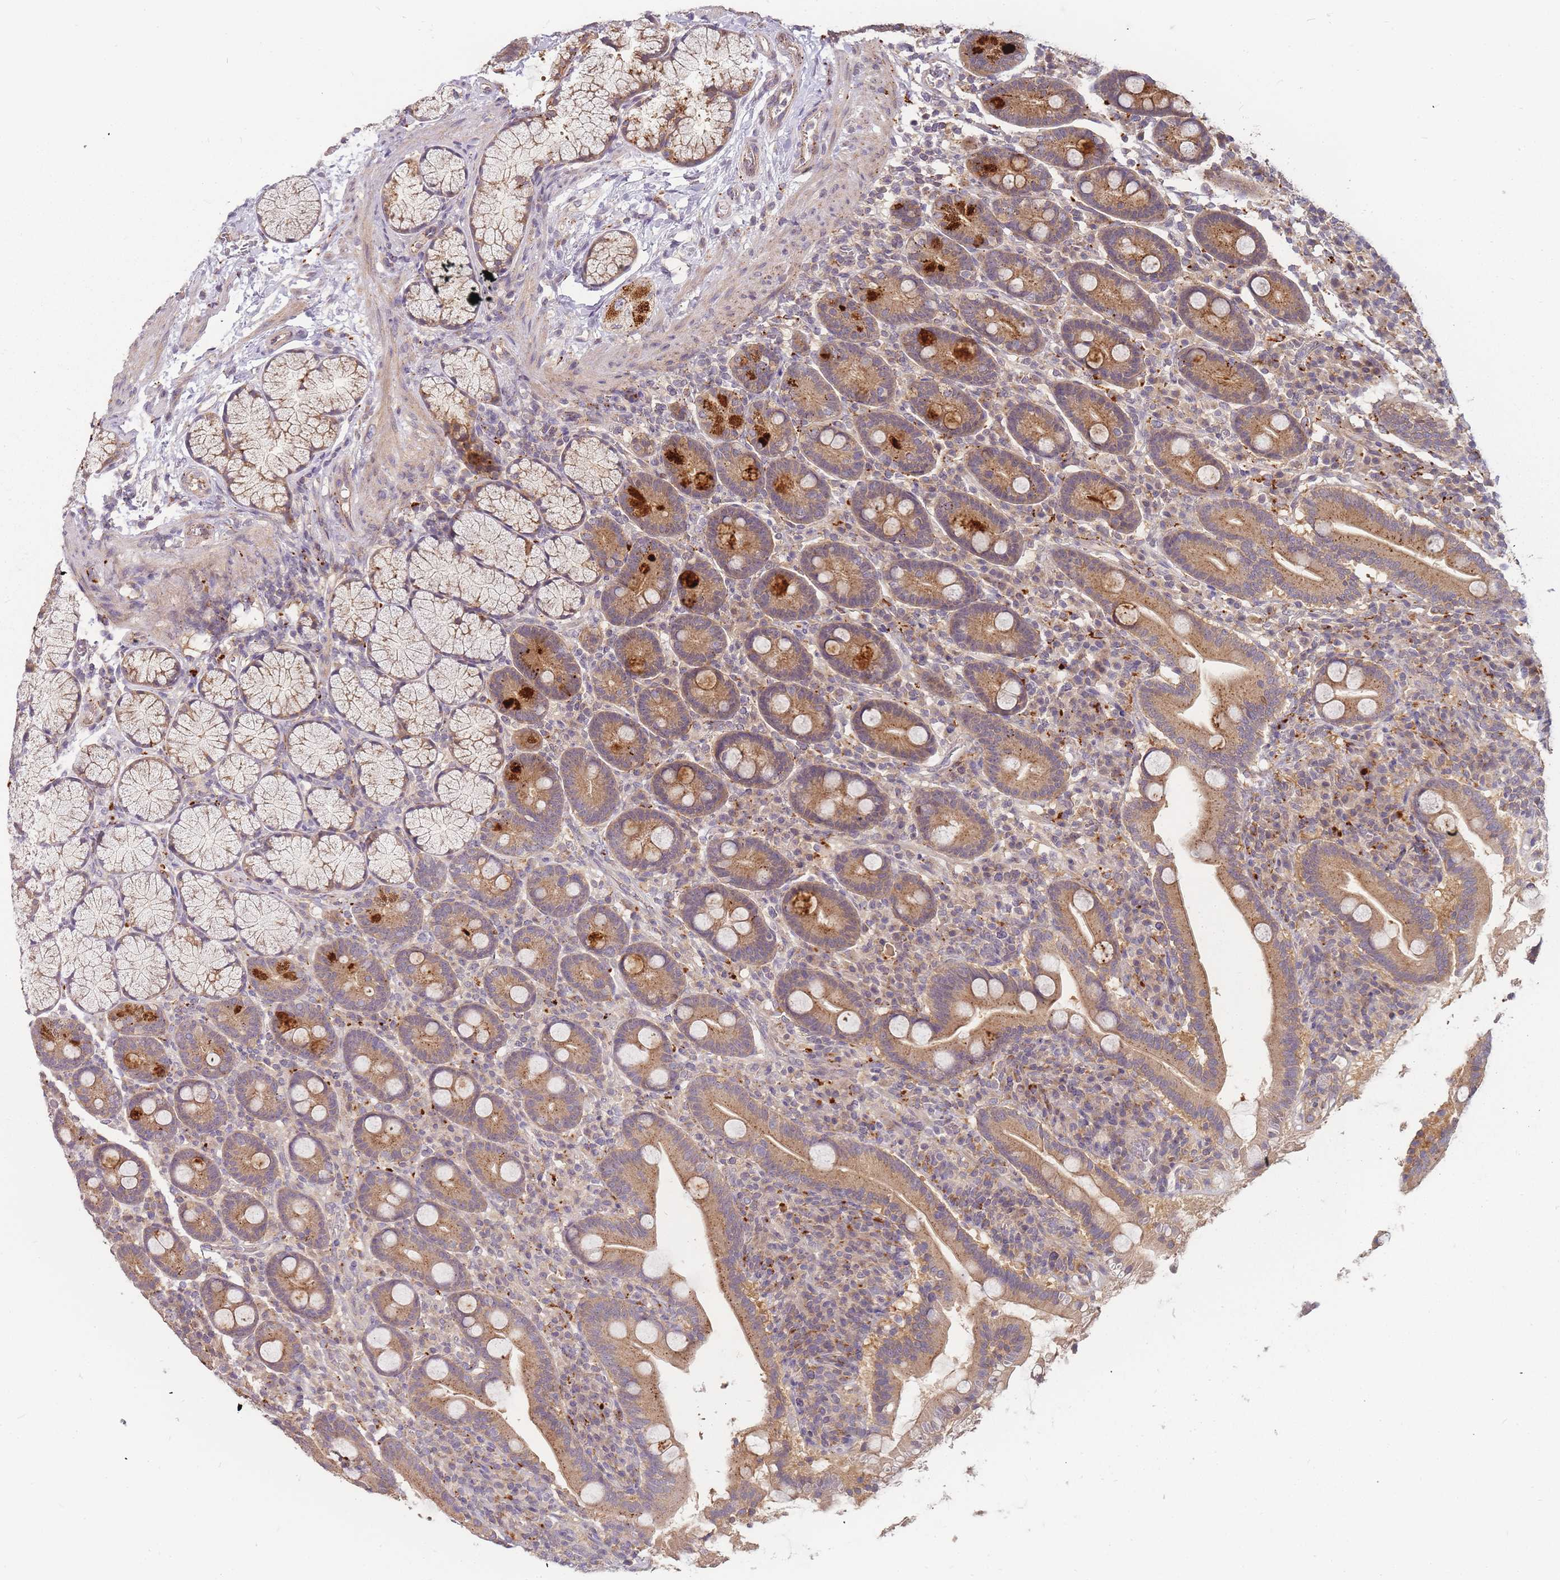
{"staining": {"intensity": "moderate", "quantity": ">75%", "location": "cytoplasmic/membranous"}, "tissue": "duodenum", "cell_type": "Glandular cells", "image_type": "normal", "snomed": [{"axis": "morphology", "description": "Normal tissue, NOS"}, {"axis": "topography", "description": "Duodenum"}], "caption": "A histopathology image of human duodenum stained for a protein displays moderate cytoplasmic/membranous brown staining in glandular cells. The staining is performed using DAB (3,3'-diaminobenzidine) brown chromogen to label protein expression. The nuclei are counter-stained blue using hematoxylin.", "gene": "ATG5", "patient": {"sex": "male", "age": 35}}